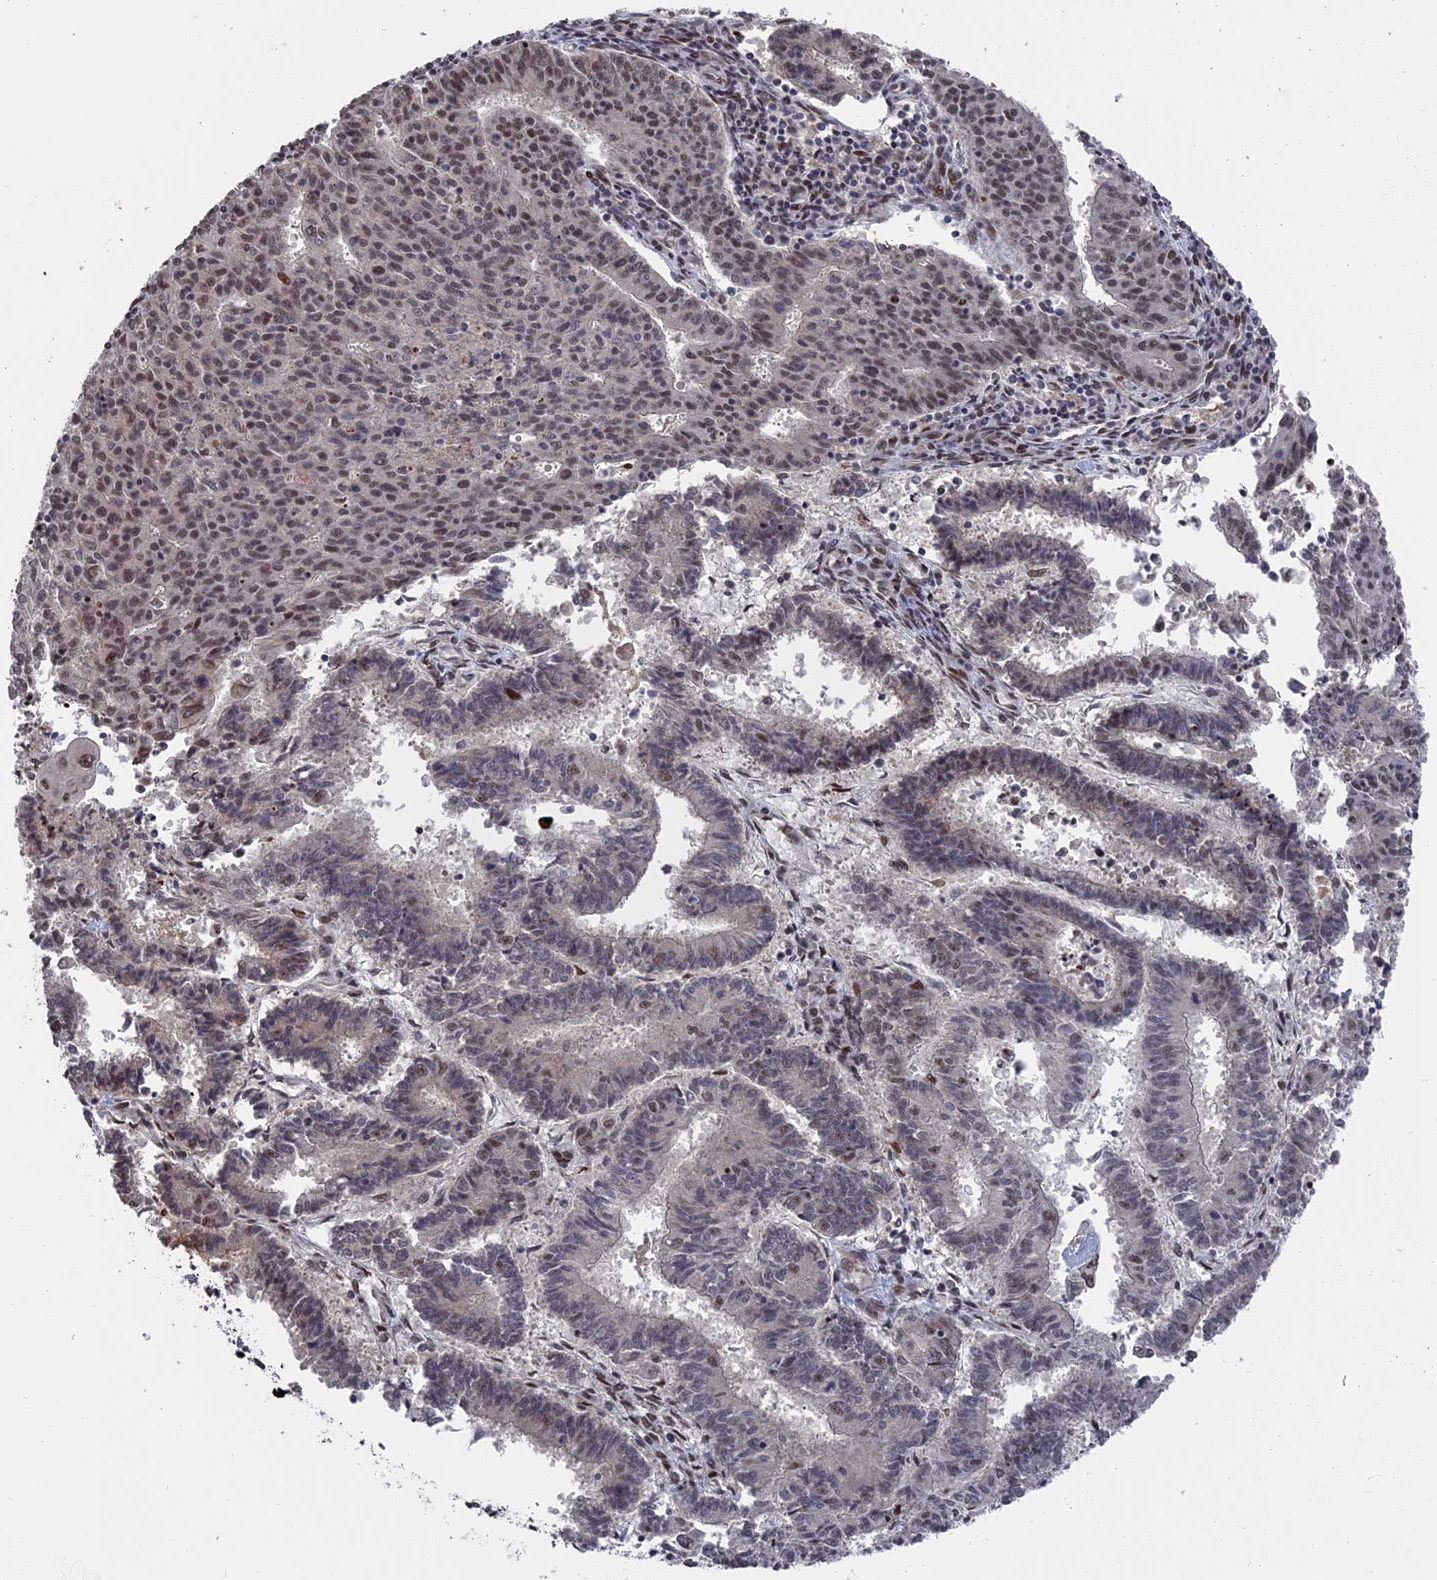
{"staining": {"intensity": "moderate", "quantity": "25%-75%", "location": "nuclear"}, "tissue": "endometrial cancer", "cell_type": "Tumor cells", "image_type": "cancer", "snomed": [{"axis": "morphology", "description": "Adenocarcinoma, NOS"}, {"axis": "topography", "description": "Endometrium"}], "caption": "Immunohistochemical staining of human endometrial adenocarcinoma reveals medium levels of moderate nuclear staining in approximately 25%-75% of tumor cells.", "gene": "NR2C2AP", "patient": {"sex": "female", "age": 59}}